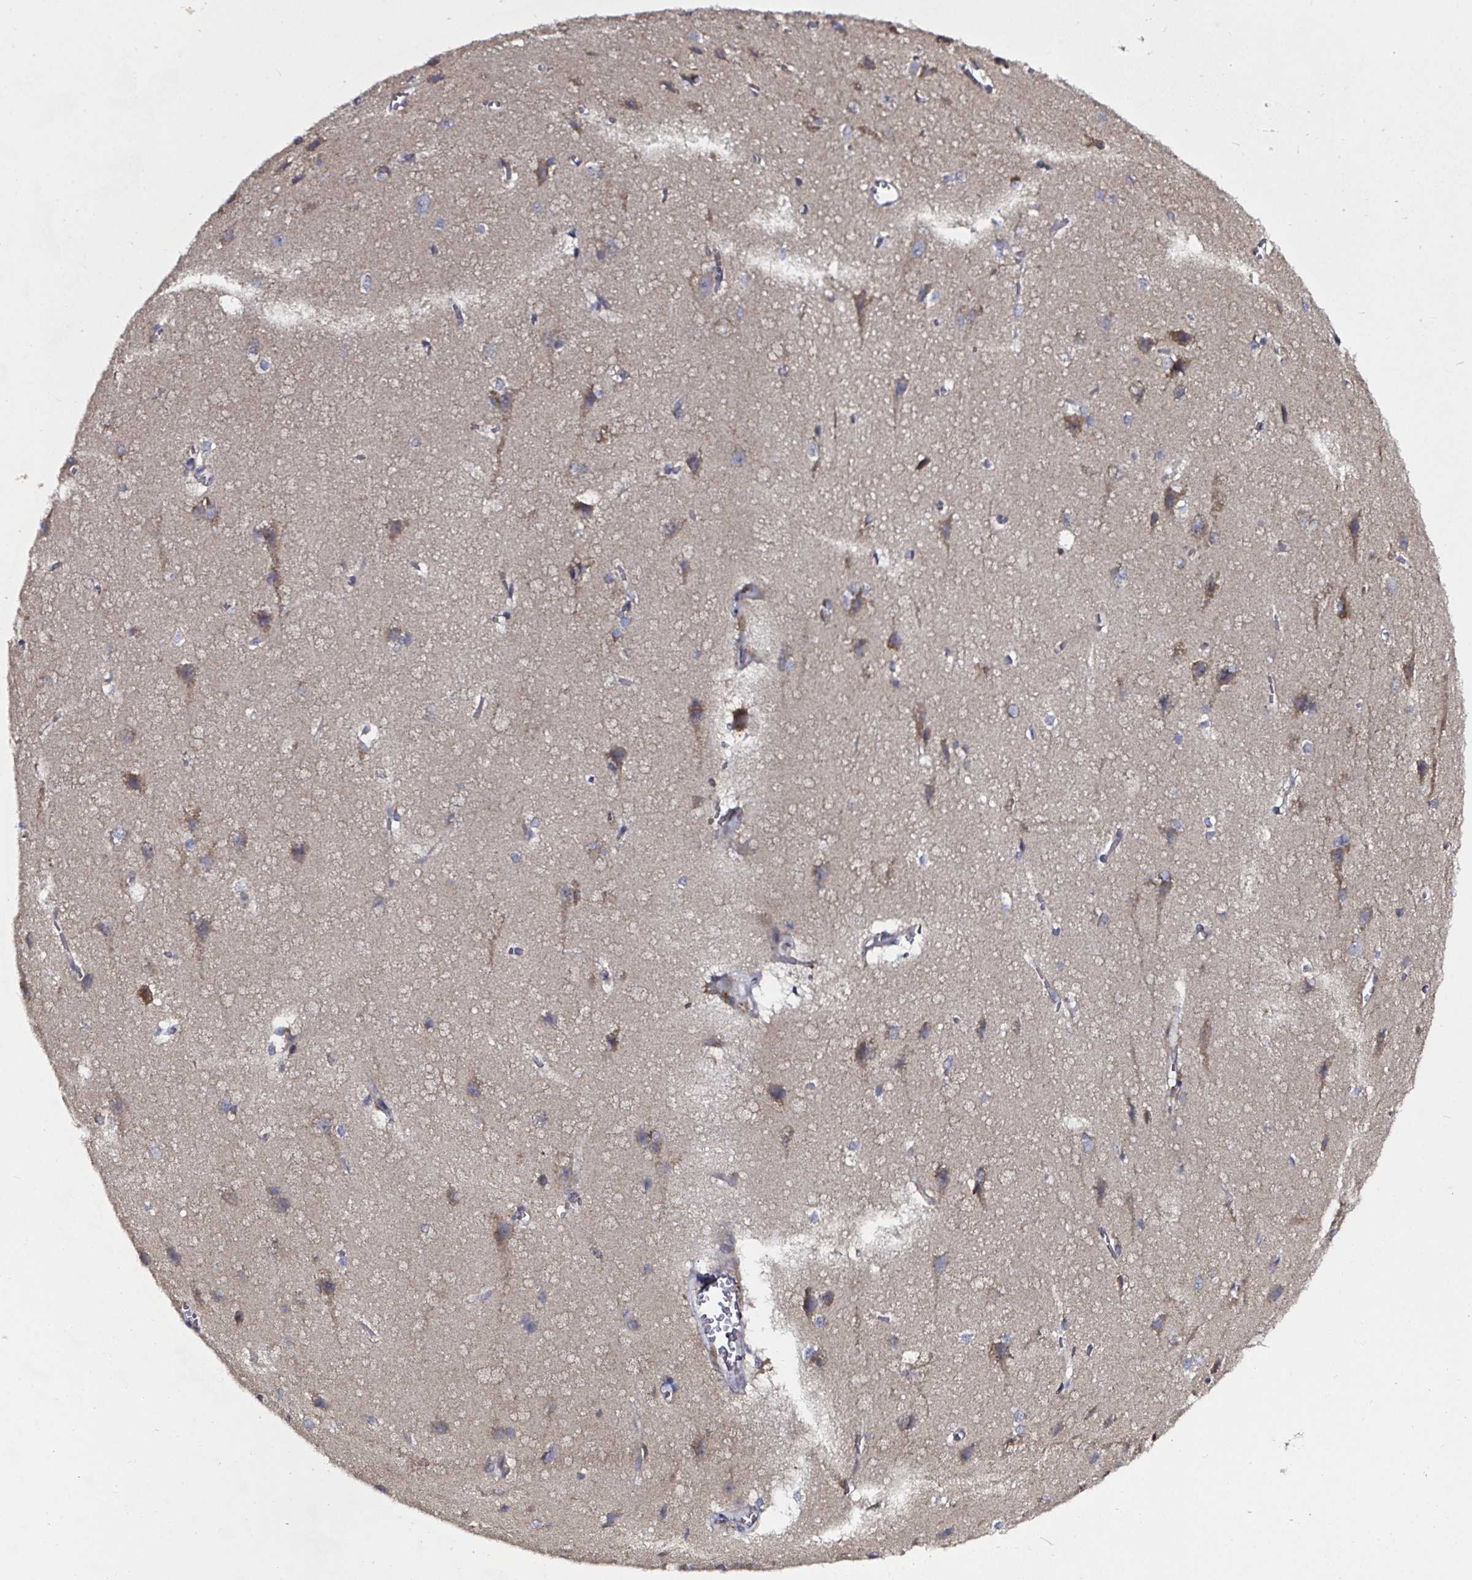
{"staining": {"intensity": "weak", "quantity": ">75%", "location": "cytoplasmic/membranous"}, "tissue": "cerebral cortex", "cell_type": "Endothelial cells", "image_type": "normal", "snomed": [{"axis": "morphology", "description": "Normal tissue, NOS"}, {"axis": "topography", "description": "Cerebral cortex"}], "caption": "Immunohistochemistry staining of unremarkable cerebral cortex, which exhibits low levels of weak cytoplasmic/membranous staining in about >75% of endothelial cells indicating weak cytoplasmic/membranous protein positivity. The staining was performed using DAB (3,3'-diaminobenzidine) (brown) for protein detection and nuclei were counterstained in hematoxylin (blue).", "gene": "ATAD3A", "patient": {"sex": "male", "age": 37}}